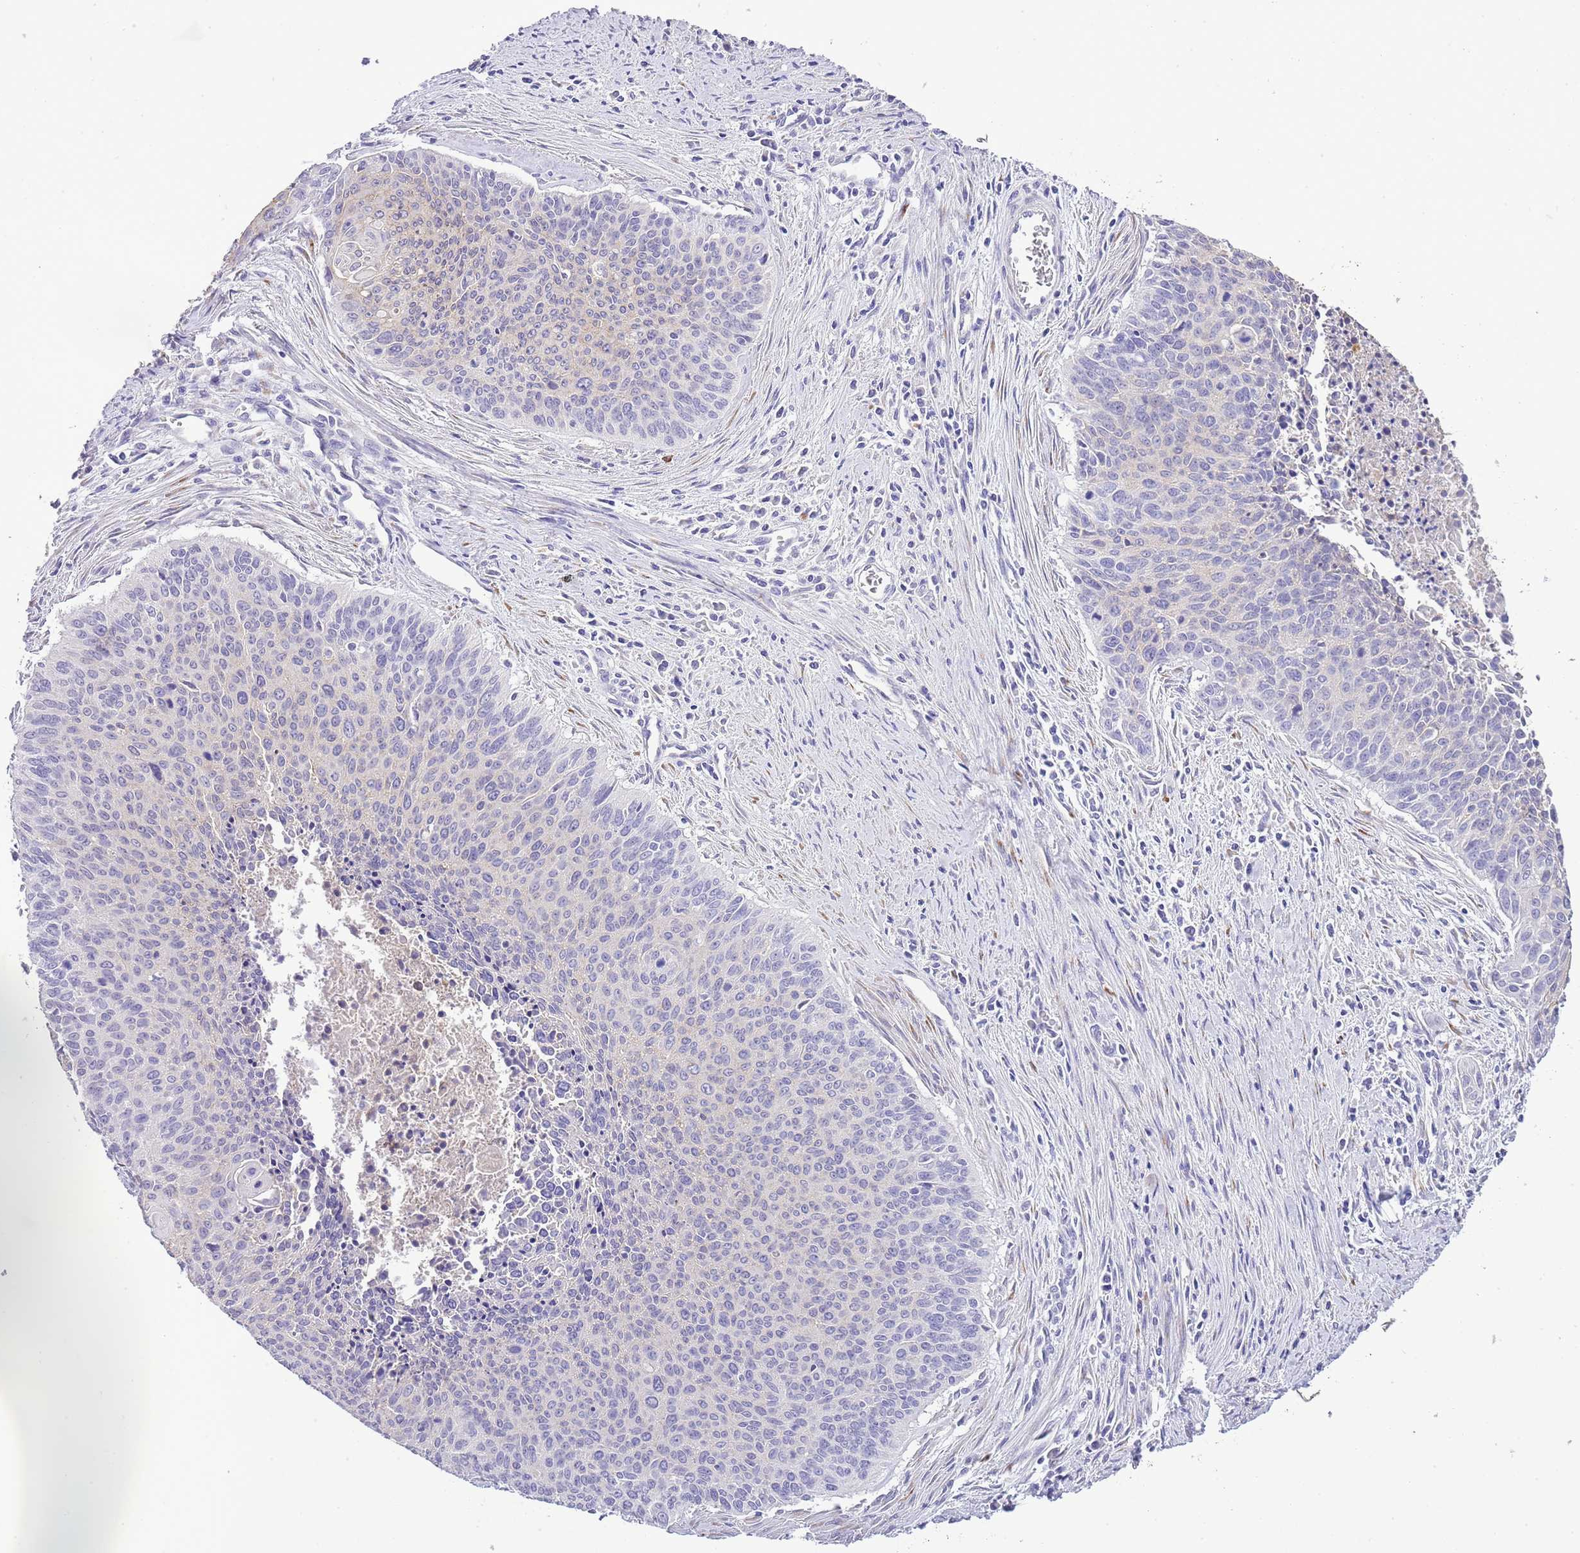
{"staining": {"intensity": "negative", "quantity": "none", "location": "none"}, "tissue": "cervical cancer", "cell_type": "Tumor cells", "image_type": "cancer", "snomed": [{"axis": "morphology", "description": "Squamous cell carcinoma, NOS"}, {"axis": "topography", "description": "Cervix"}], "caption": "Human cervical squamous cell carcinoma stained for a protein using IHC shows no expression in tumor cells.", "gene": "OR2Z1", "patient": {"sex": "female", "age": 55}}